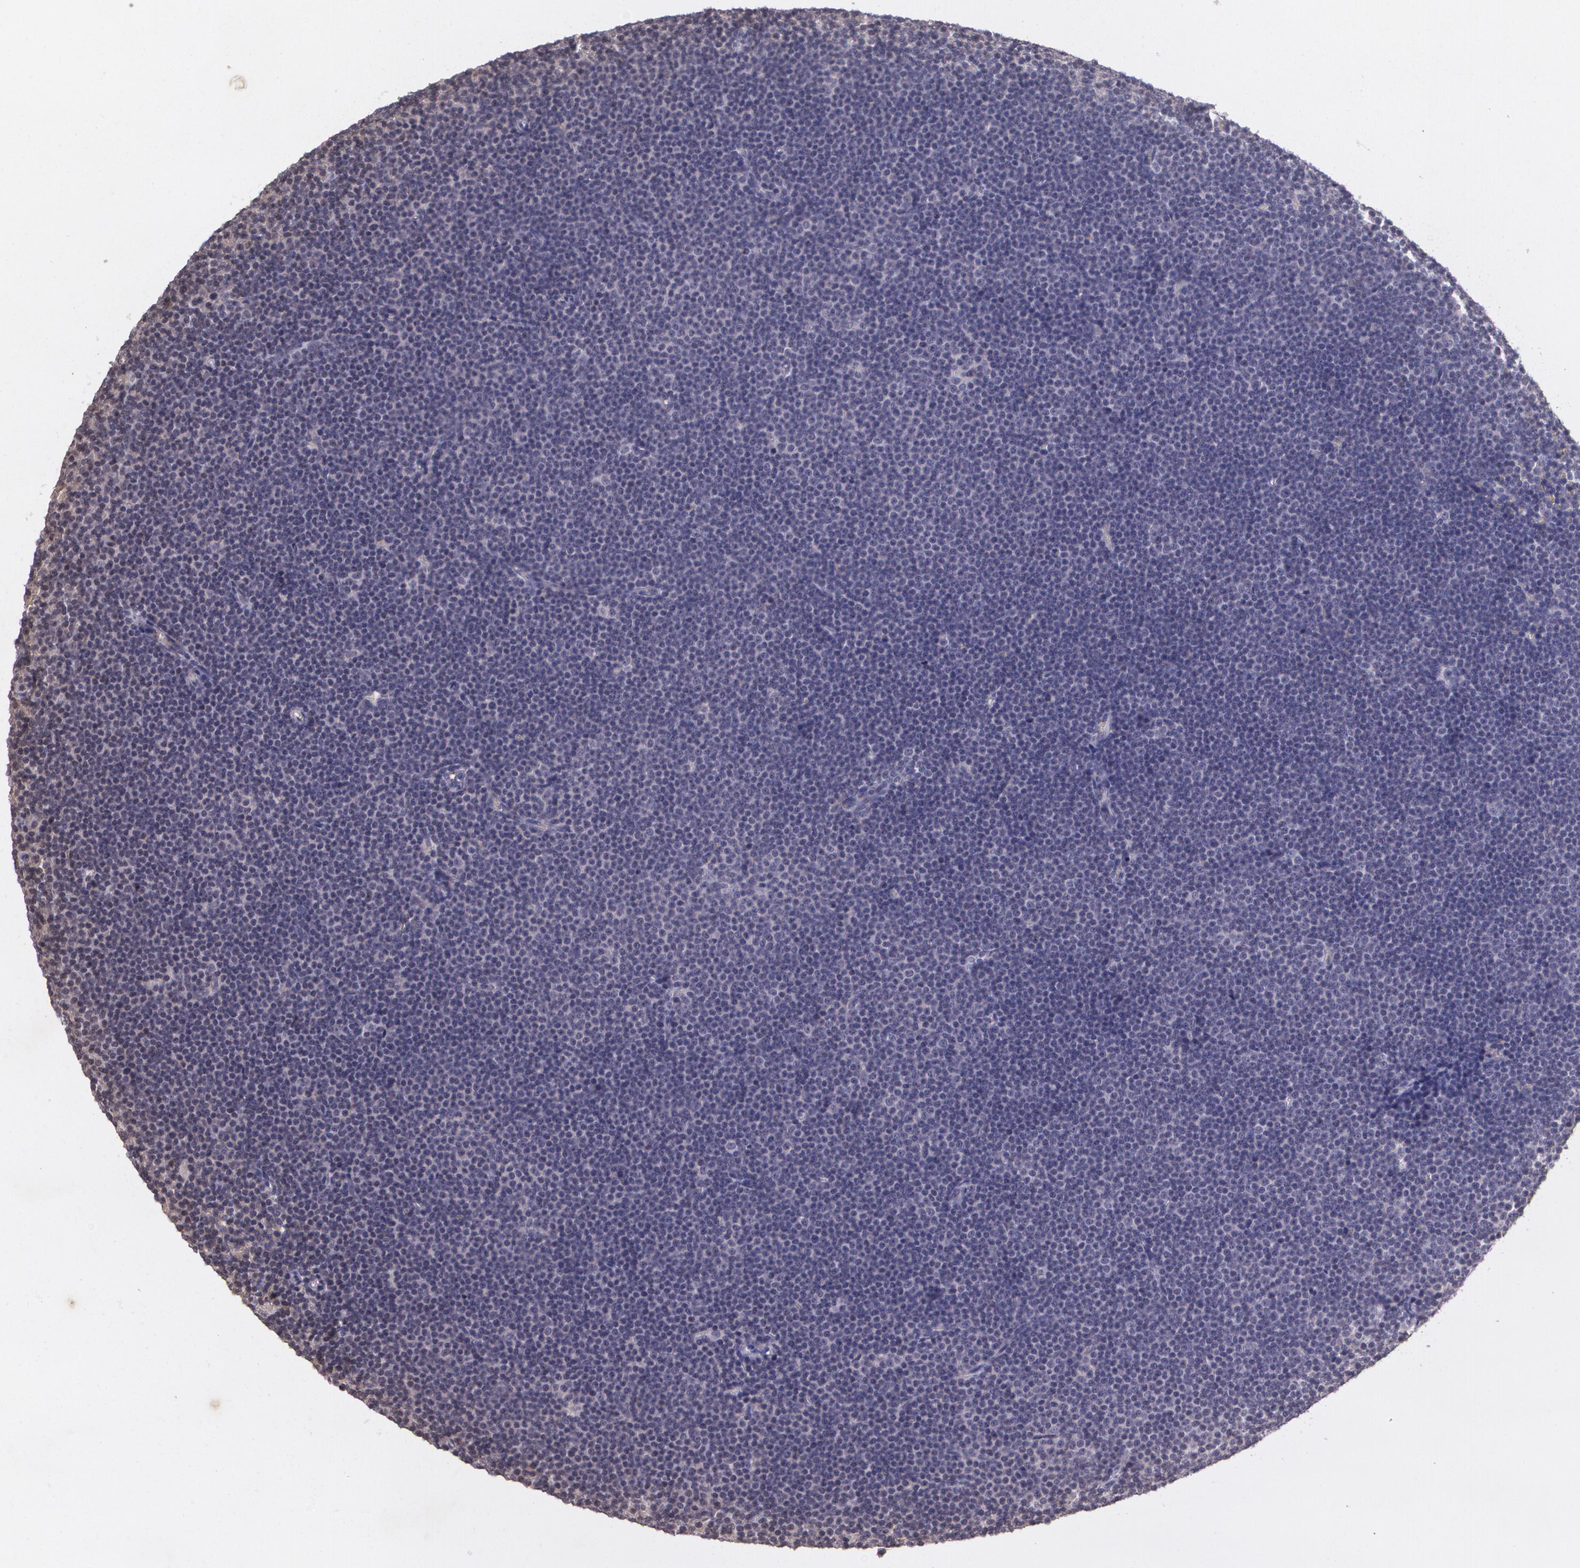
{"staining": {"intensity": "negative", "quantity": "none", "location": "none"}, "tissue": "lymphoma", "cell_type": "Tumor cells", "image_type": "cancer", "snomed": [{"axis": "morphology", "description": "Malignant lymphoma, non-Hodgkin's type, Low grade"}, {"axis": "topography", "description": "Lymph node"}], "caption": "This is a image of immunohistochemistry (IHC) staining of malignant lymphoma, non-Hodgkin's type (low-grade), which shows no staining in tumor cells. Brightfield microscopy of immunohistochemistry (IHC) stained with DAB (3,3'-diaminobenzidine) (brown) and hematoxylin (blue), captured at high magnification.", "gene": "TM4SF1", "patient": {"sex": "female", "age": 73}}